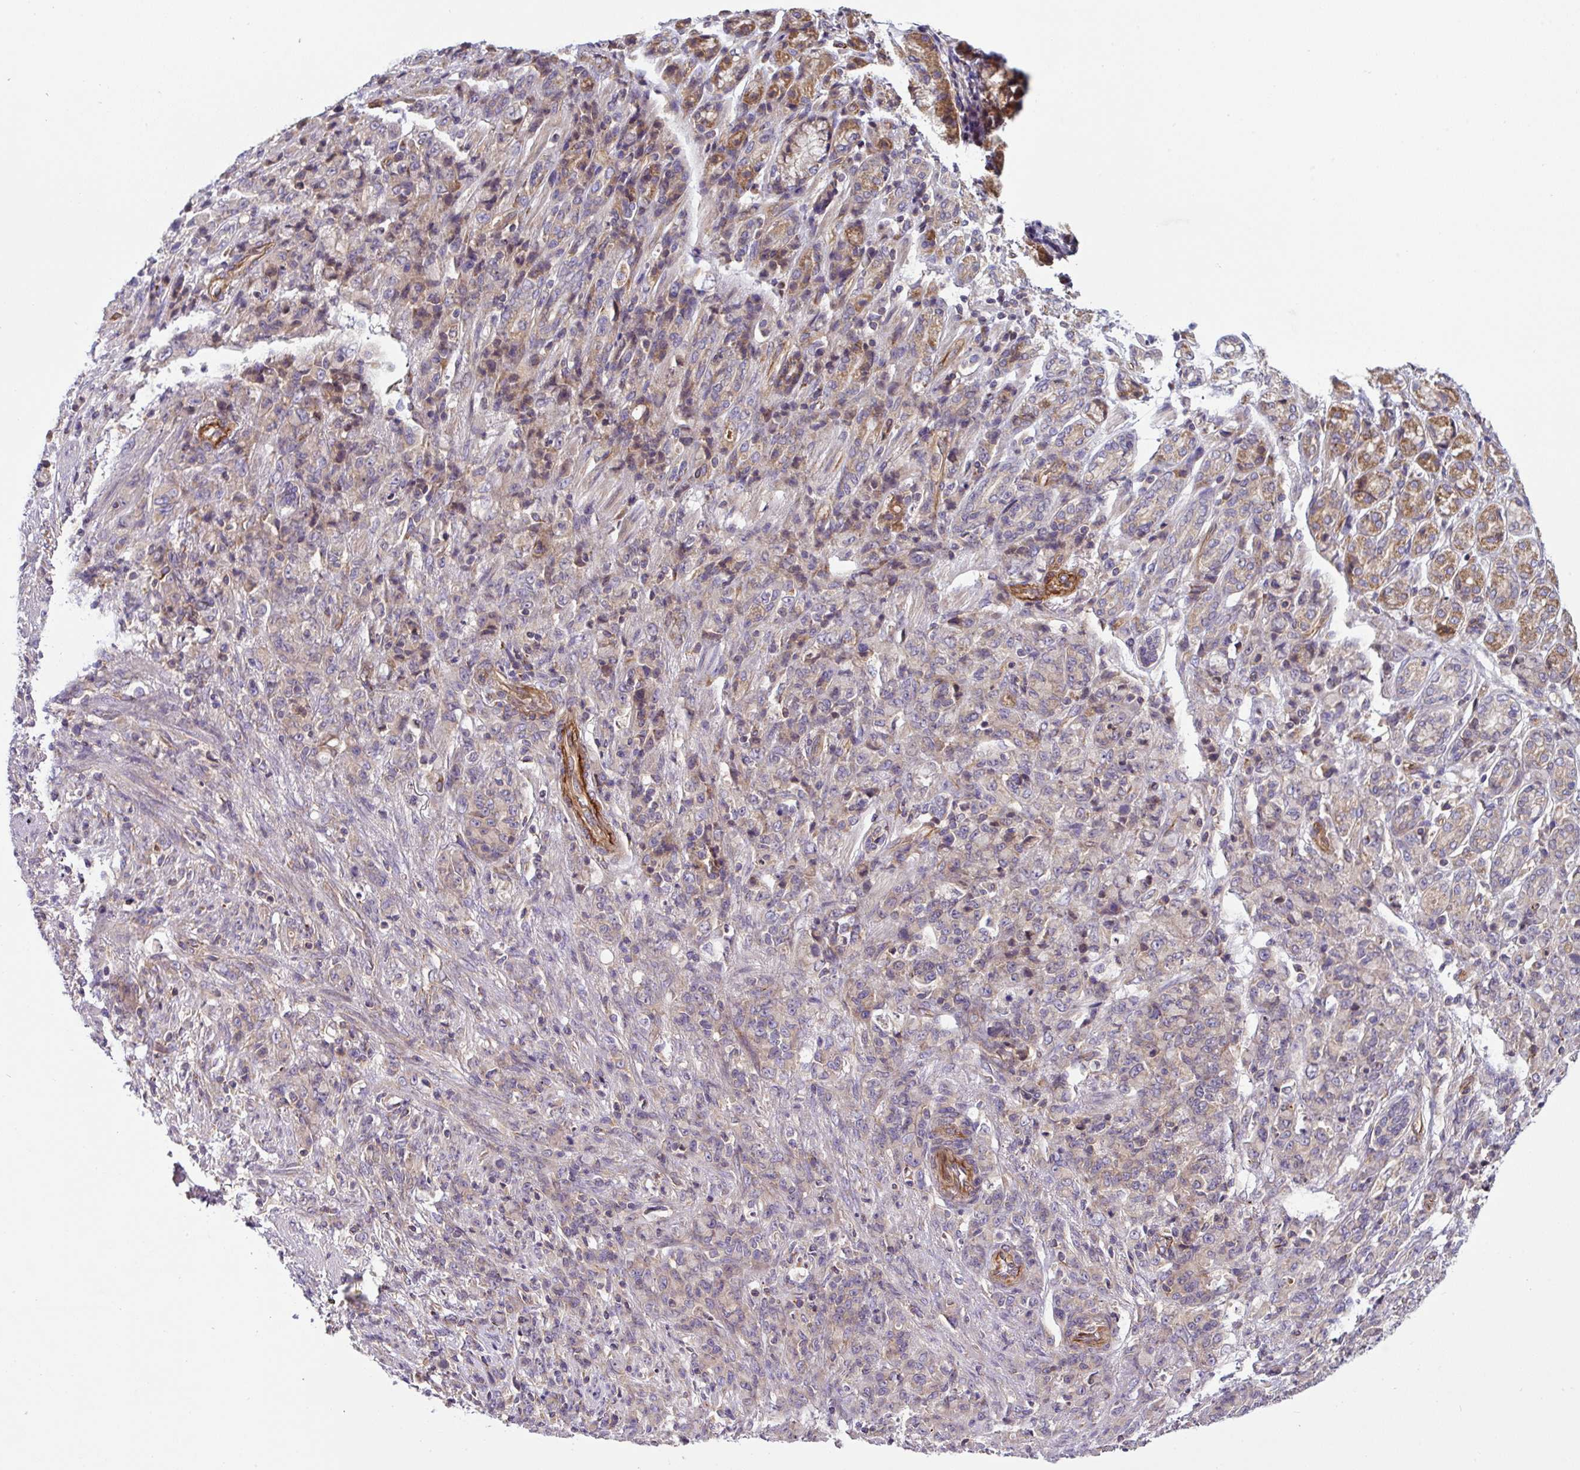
{"staining": {"intensity": "weak", "quantity": "<25%", "location": "cytoplasmic/membranous"}, "tissue": "stomach cancer", "cell_type": "Tumor cells", "image_type": "cancer", "snomed": [{"axis": "morphology", "description": "Adenocarcinoma, NOS"}, {"axis": "topography", "description": "Stomach"}], "caption": "Tumor cells are negative for protein expression in human stomach cancer.", "gene": "APOBEC3D", "patient": {"sex": "female", "age": 79}}